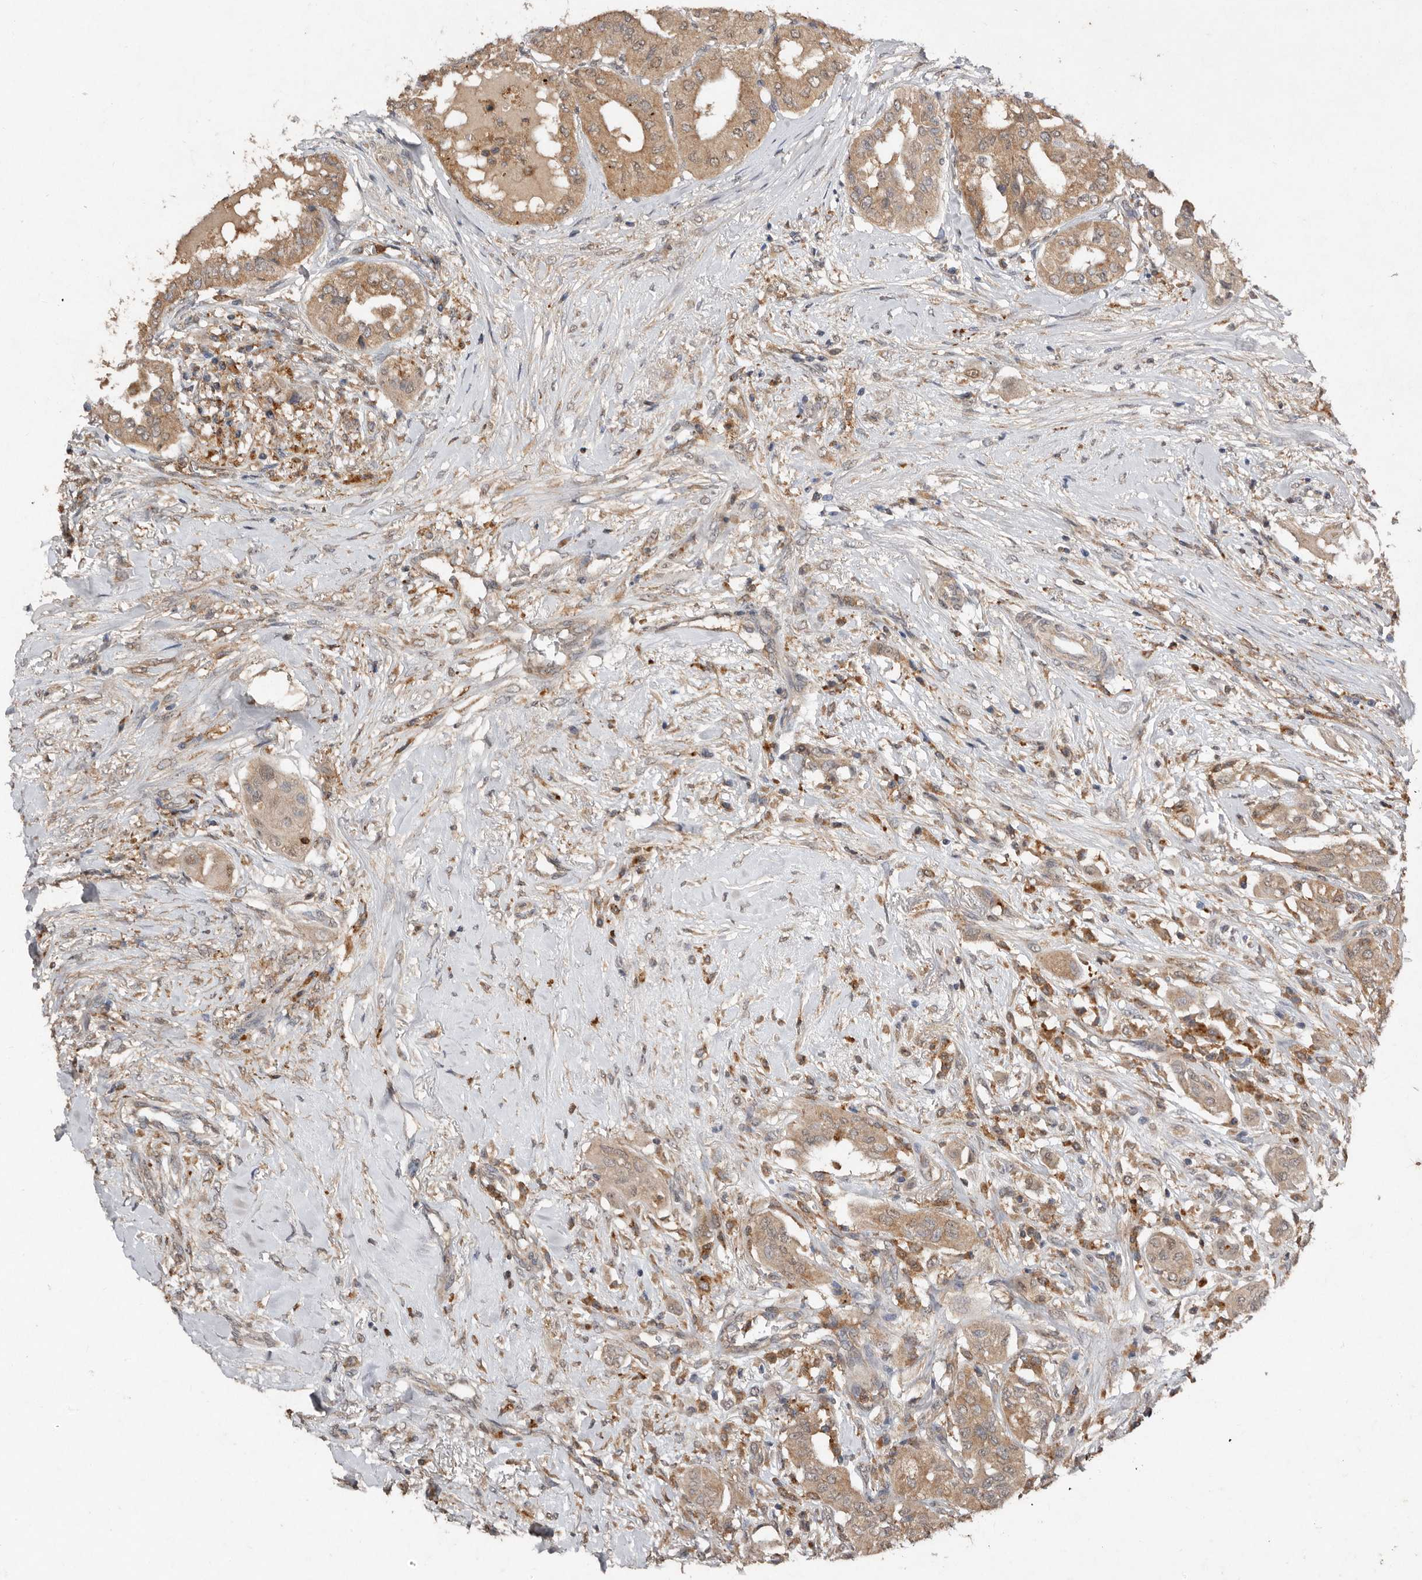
{"staining": {"intensity": "moderate", "quantity": ">75%", "location": "cytoplasmic/membranous"}, "tissue": "thyroid cancer", "cell_type": "Tumor cells", "image_type": "cancer", "snomed": [{"axis": "morphology", "description": "Papillary adenocarcinoma, NOS"}, {"axis": "topography", "description": "Thyroid gland"}], "caption": "Thyroid papillary adenocarcinoma tissue shows moderate cytoplasmic/membranous staining in about >75% of tumor cells", "gene": "EDEM1", "patient": {"sex": "female", "age": 59}}